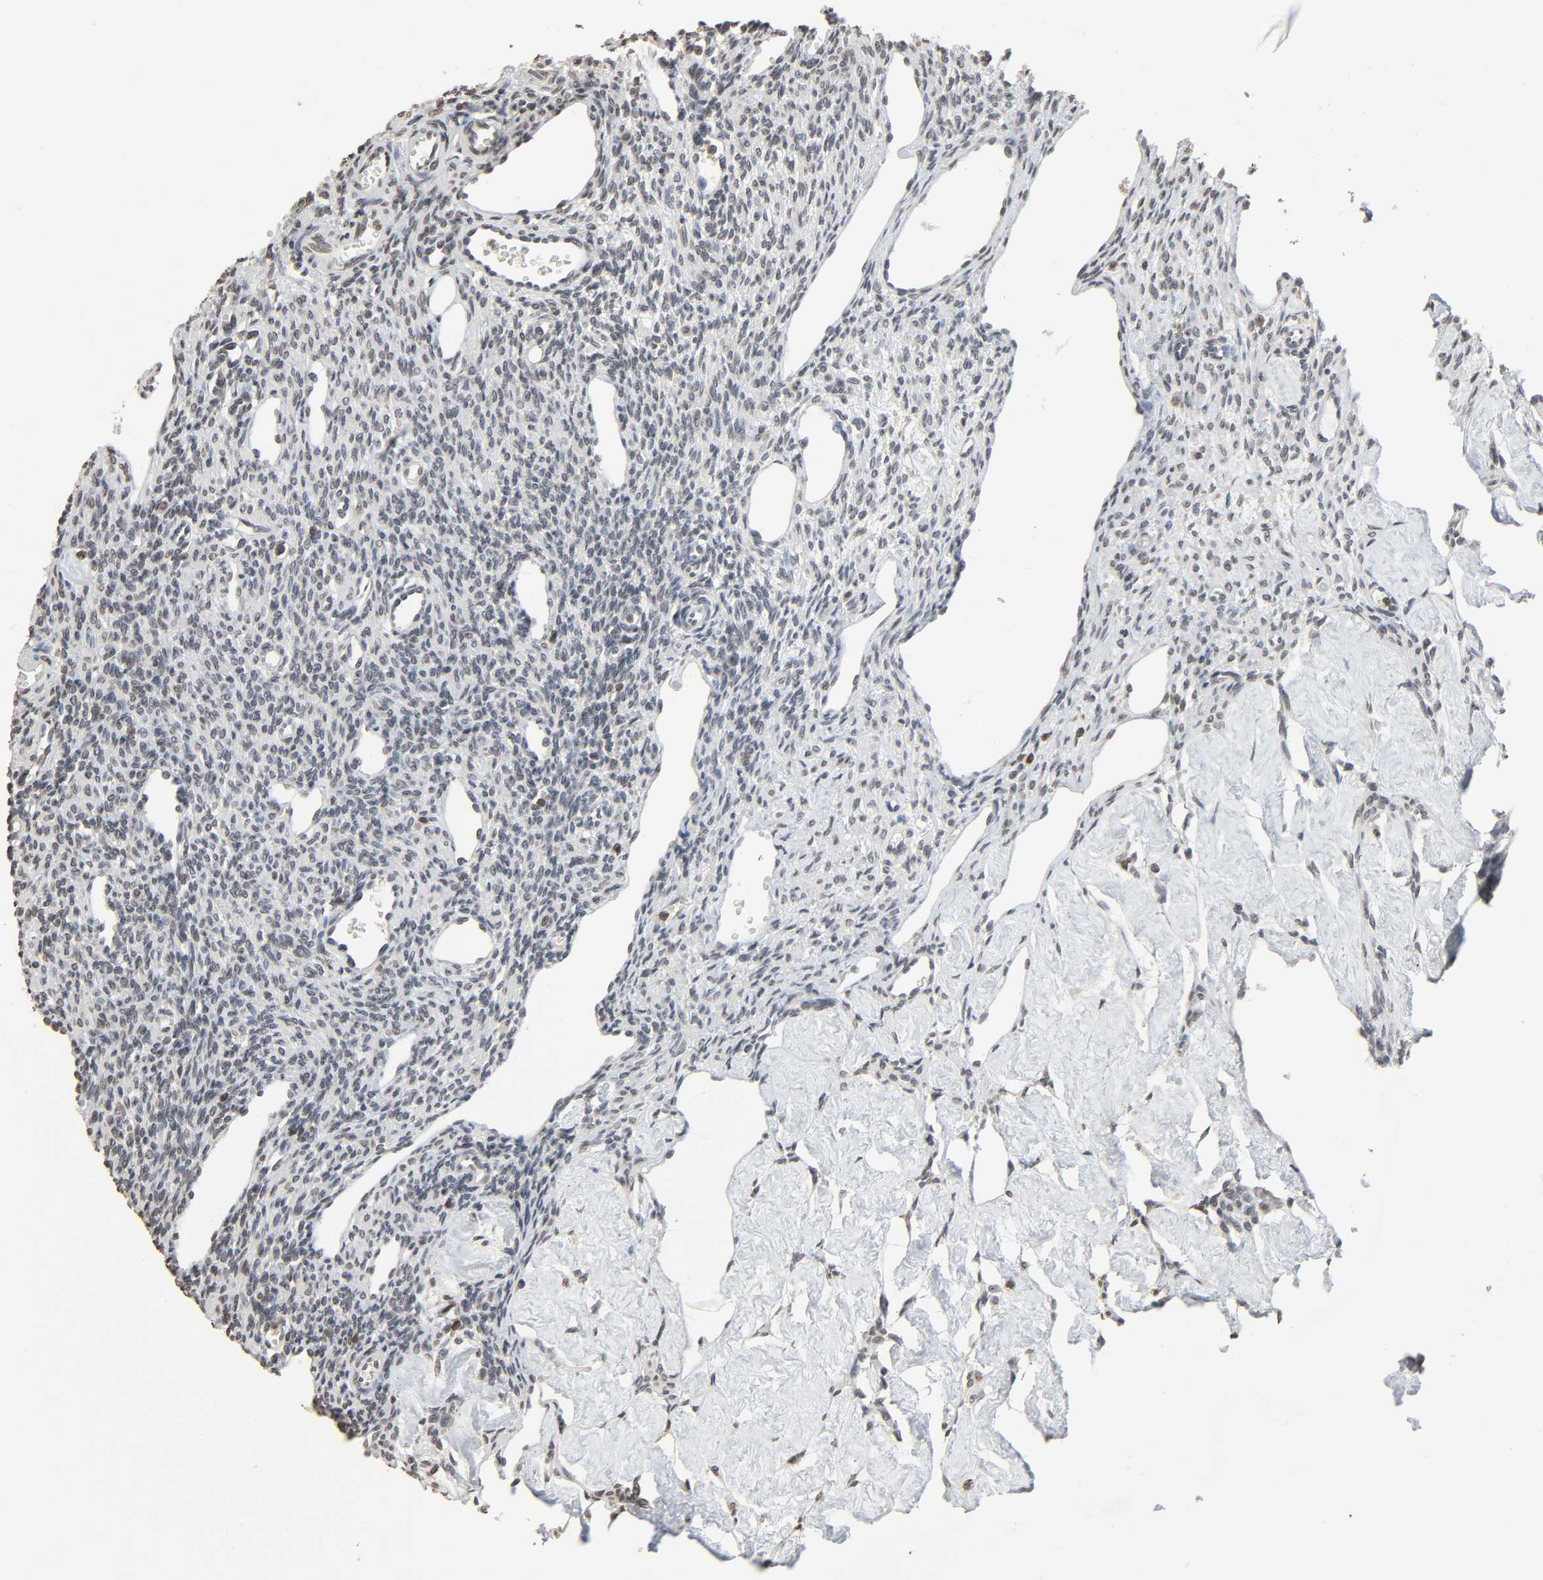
{"staining": {"intensity": "weak", "quantity": "25%-75%", "location": "nuclear"}, "tissue": "ovary", "cell_type": "Ovarian stroma cells", "image_type": "normal", "snomed": [{"axis": "morphology", "description": "Normal tissue, NOS"}, {"axis": "topography", "description": "Ovary"}], "caption": "A low amount of weak nuclear expression is present in approximately 25%-75% of ovarian stroma cells in unremarkable ovary. The staining is performed using DAB brown chromogen to label protein expression. The nuclei are counter-stained blue using hematoxylin.", "gene": "STK4", "patient": {"sex": "female", "age": 33}}